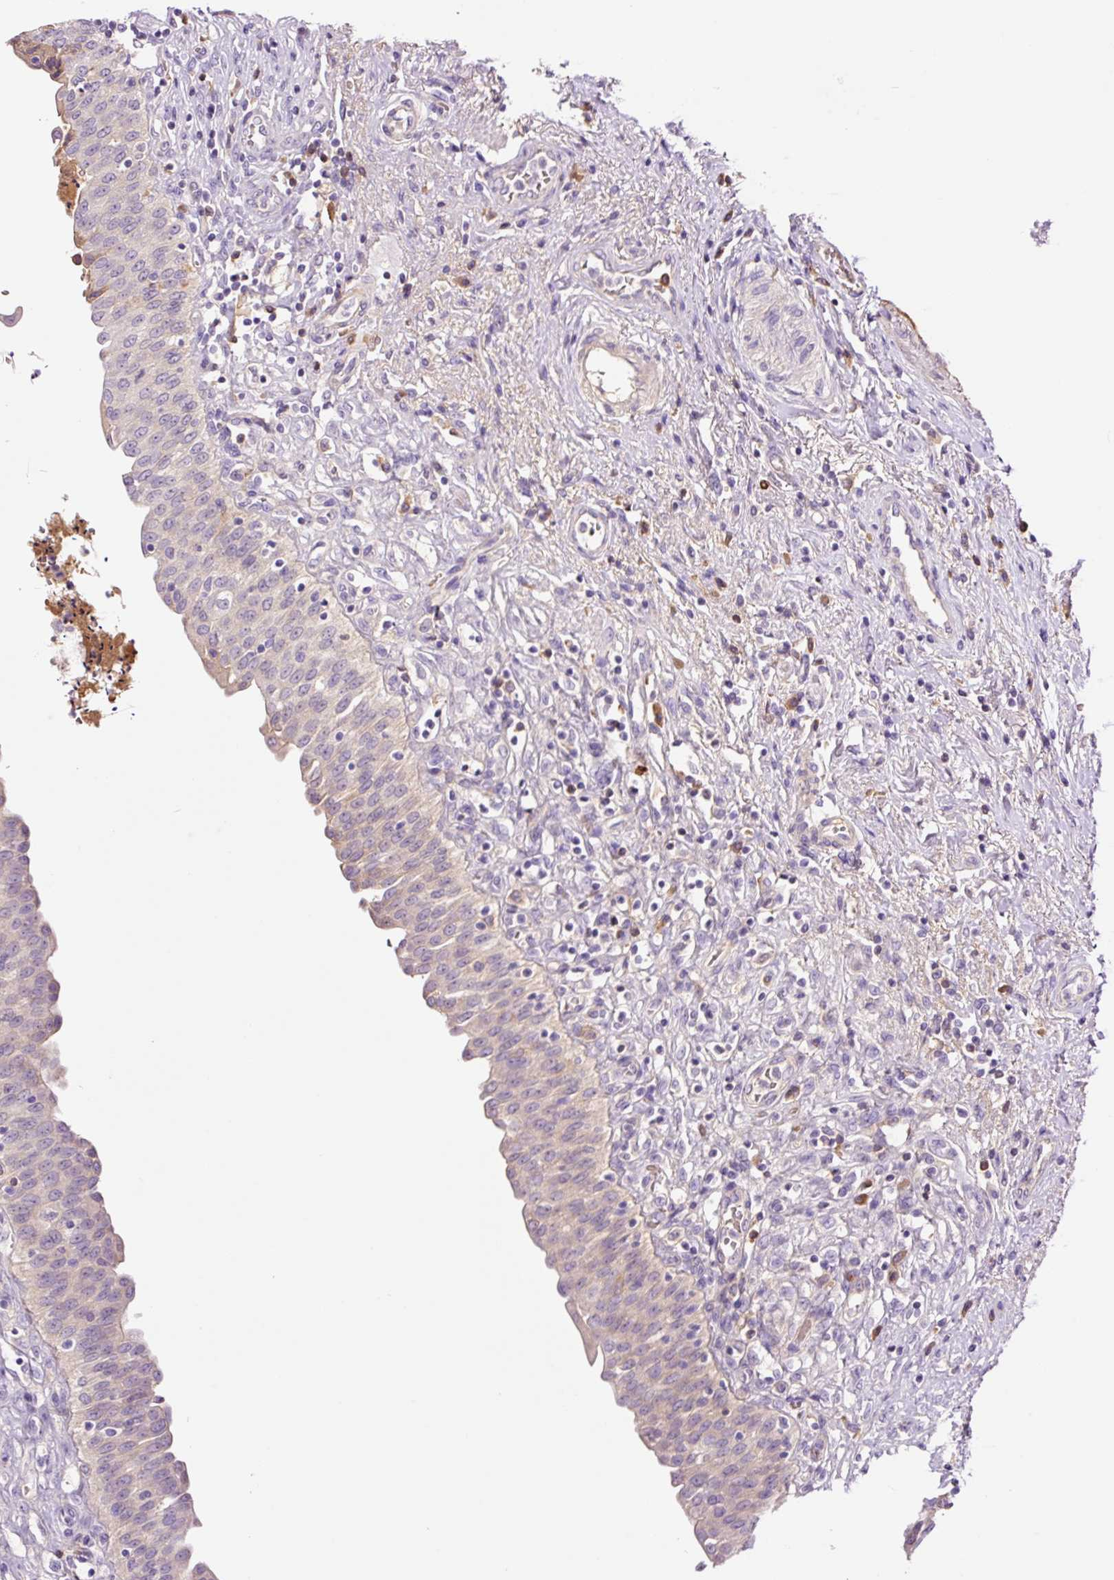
{"staining": {"intensity": "negative", "quantity": "none", "location": "none"}, "tissue": "urinary bladder", "cell_type": "Urothelial cells", "image_type": "normal", "snomed": [{"axis": "morphology", "description": "Normal tissue, NOS"}, {"axis": "topography", "description": "Urinary bladder"}], "caption": "Immunohistochemical staining of unremarkable urinary bladder displays no significant expression in urothelial cells. The staining was performed using DAB (3,3'-diaminobenzidine) to visualize the protein expression in brown, while the nuclei were stained in blue with hematoxylin (Magnification: 20x).", "gene": "DPPA4", "patient": {"sex": "male", "age": 71}}